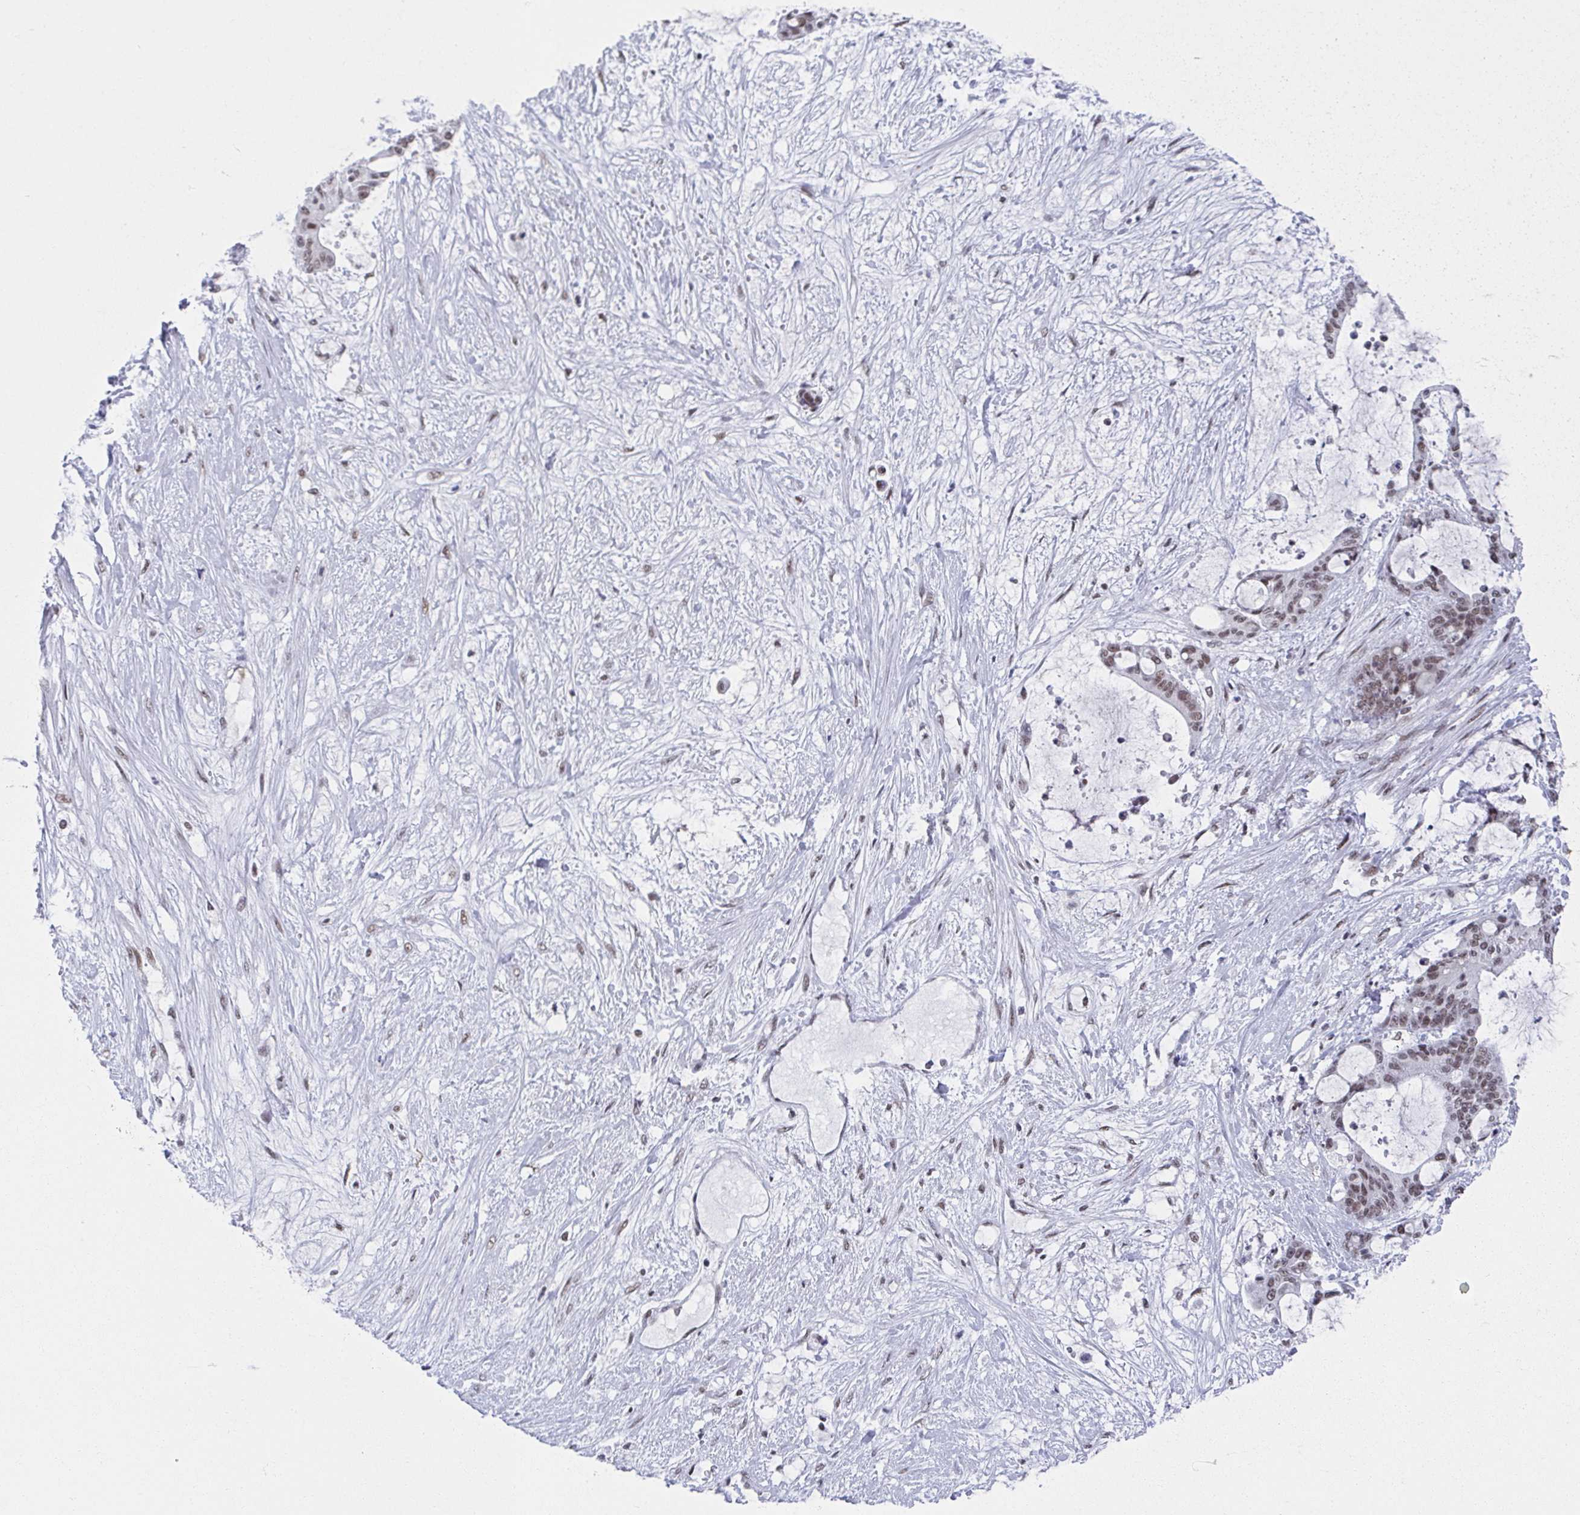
{"staining": {"intensity": "moderate", "quantity": ">75%", "location": "nuclear"}, "tissue": "liver cancer", "cell_type": "Tumor cells", "image_type": "cancer", "snomed": [{"axis": "morphology", "description": "Normal tissue, NOS"}, {"axis": "morphology", "description": "Cholangiocarcinoma"}, {"axis": "topography", "description": "Liver"}, {"axis": "topography", "description": "Peripheral nerve tissue"}], "caption": "Human liver cancer stained with a brown dye demonstrates moderate nuclear positive staining in about >75% of tumor cells.", "gene": "SLC7A10", "patient": {"sex": "female", "age": 73}}